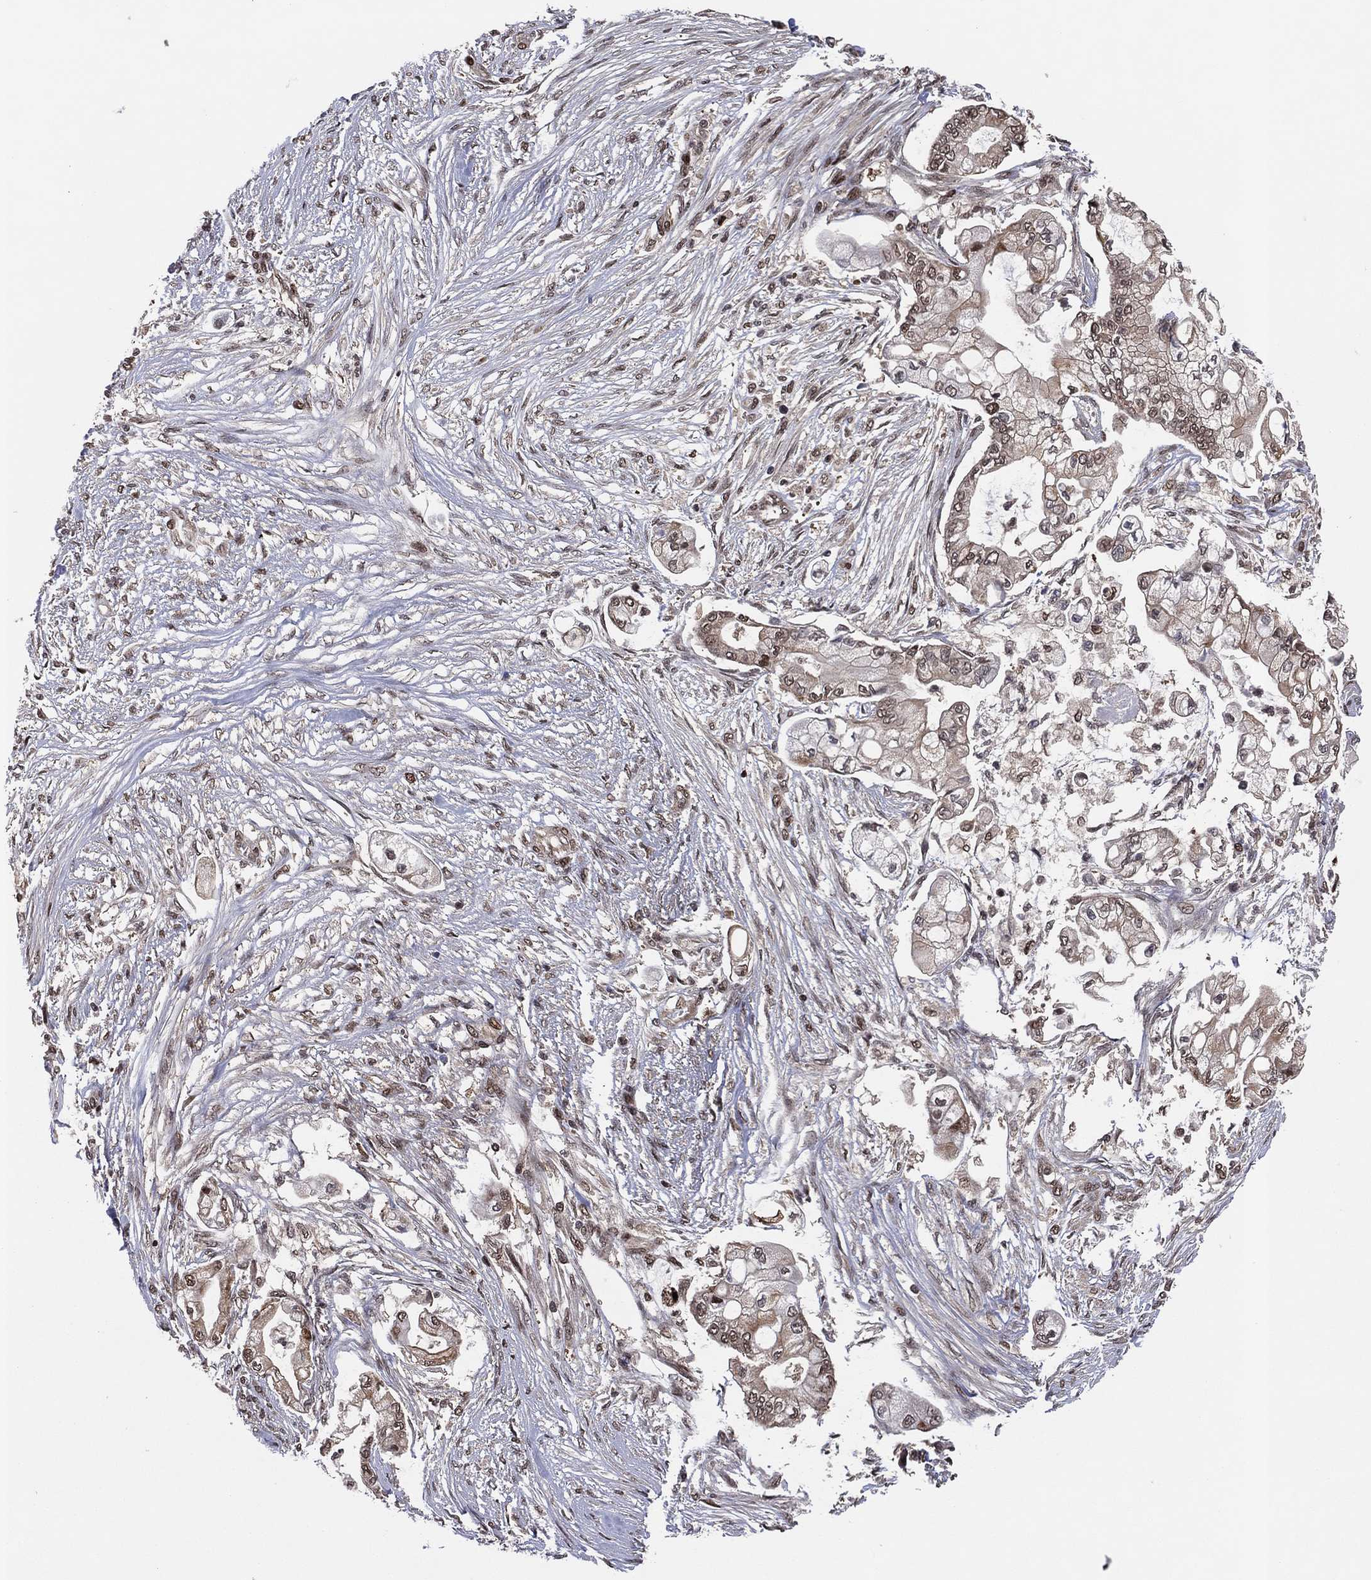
{"staining": {"intensity": "moderate", "quantity": "<25%", "location": "cytoplasmic/membranous,nuclear"}, "tissue": "pancreatic cancer", "cell_type": "Tumor cells", "image_type": "cancer", "snomed": [{"axis": "morphology", "description": "Adenocarcinoma, NOS"}, {"axis": "topography", "description": "Pancreas"}], "caption": "This is an image of immunohistochemistry (IHC) staining of pancreatic cancer, which shows moderate staining in the cytoplasmic/membranous and nuclear of tumor cells.", "gene": "PSMA1", "patient": {"sex": "female", "age": 69}}